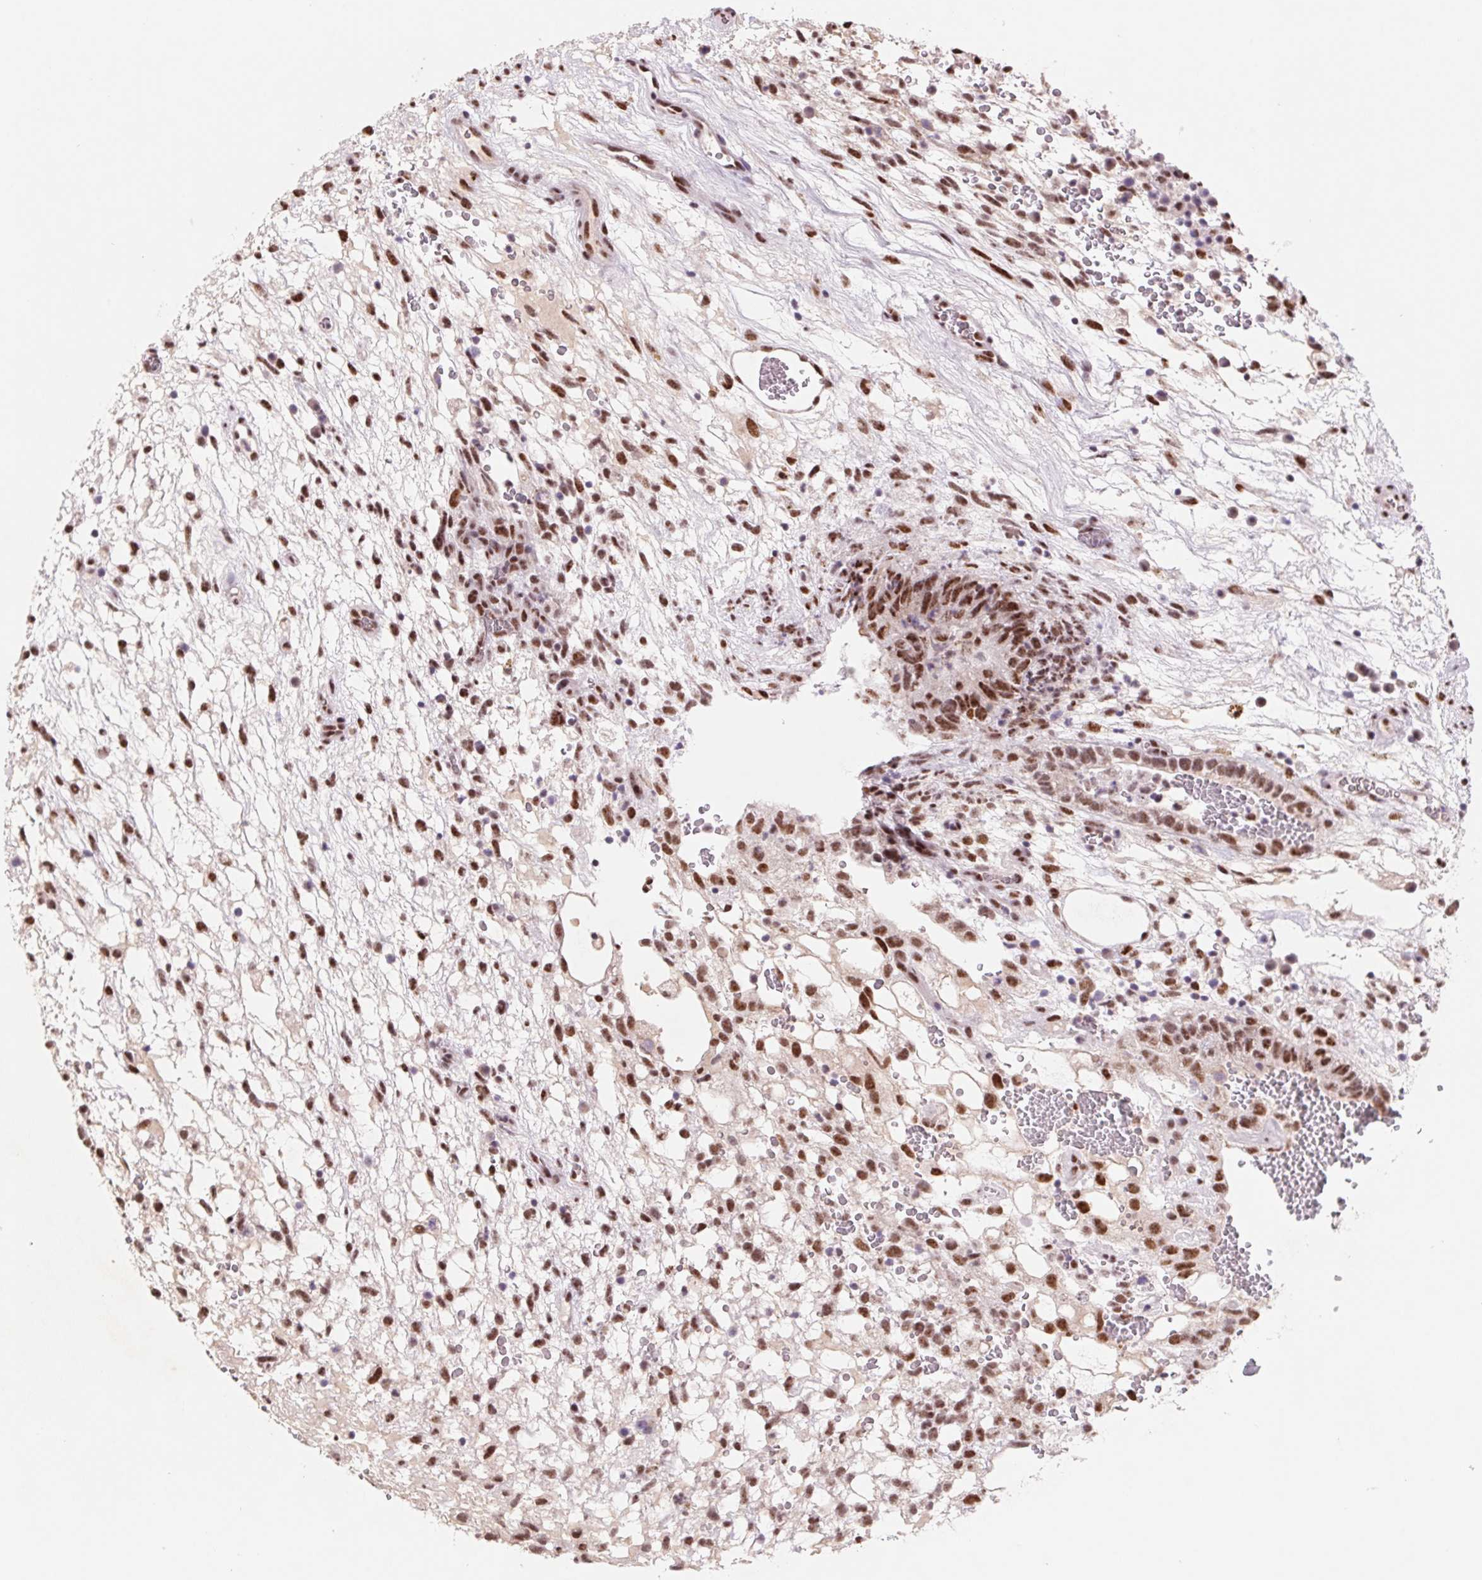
{"staining": {"intensity": "moderate", "quantity": ">75%", "location": "nuclear"}, "tissue": "testis cancer", "cell_type": "Tumor cells", "image_type": "cancer", "snomed": [{"axis": "morphology", "description": "Normal tissue, NOS"}, {"axis": "morphology", "description": "Carcinoma, Embryonal, NOS"}, {"axis": "topography", "description": "Testis"}], "caption": "DAB immunohistochemical staining of embryonal carcinoma (testis) shows moderate nuclear protein positivity in approximately >75% of tumor cells.", "gene": "DPPA5", "patient": {"sex": "male", "age": 32}}